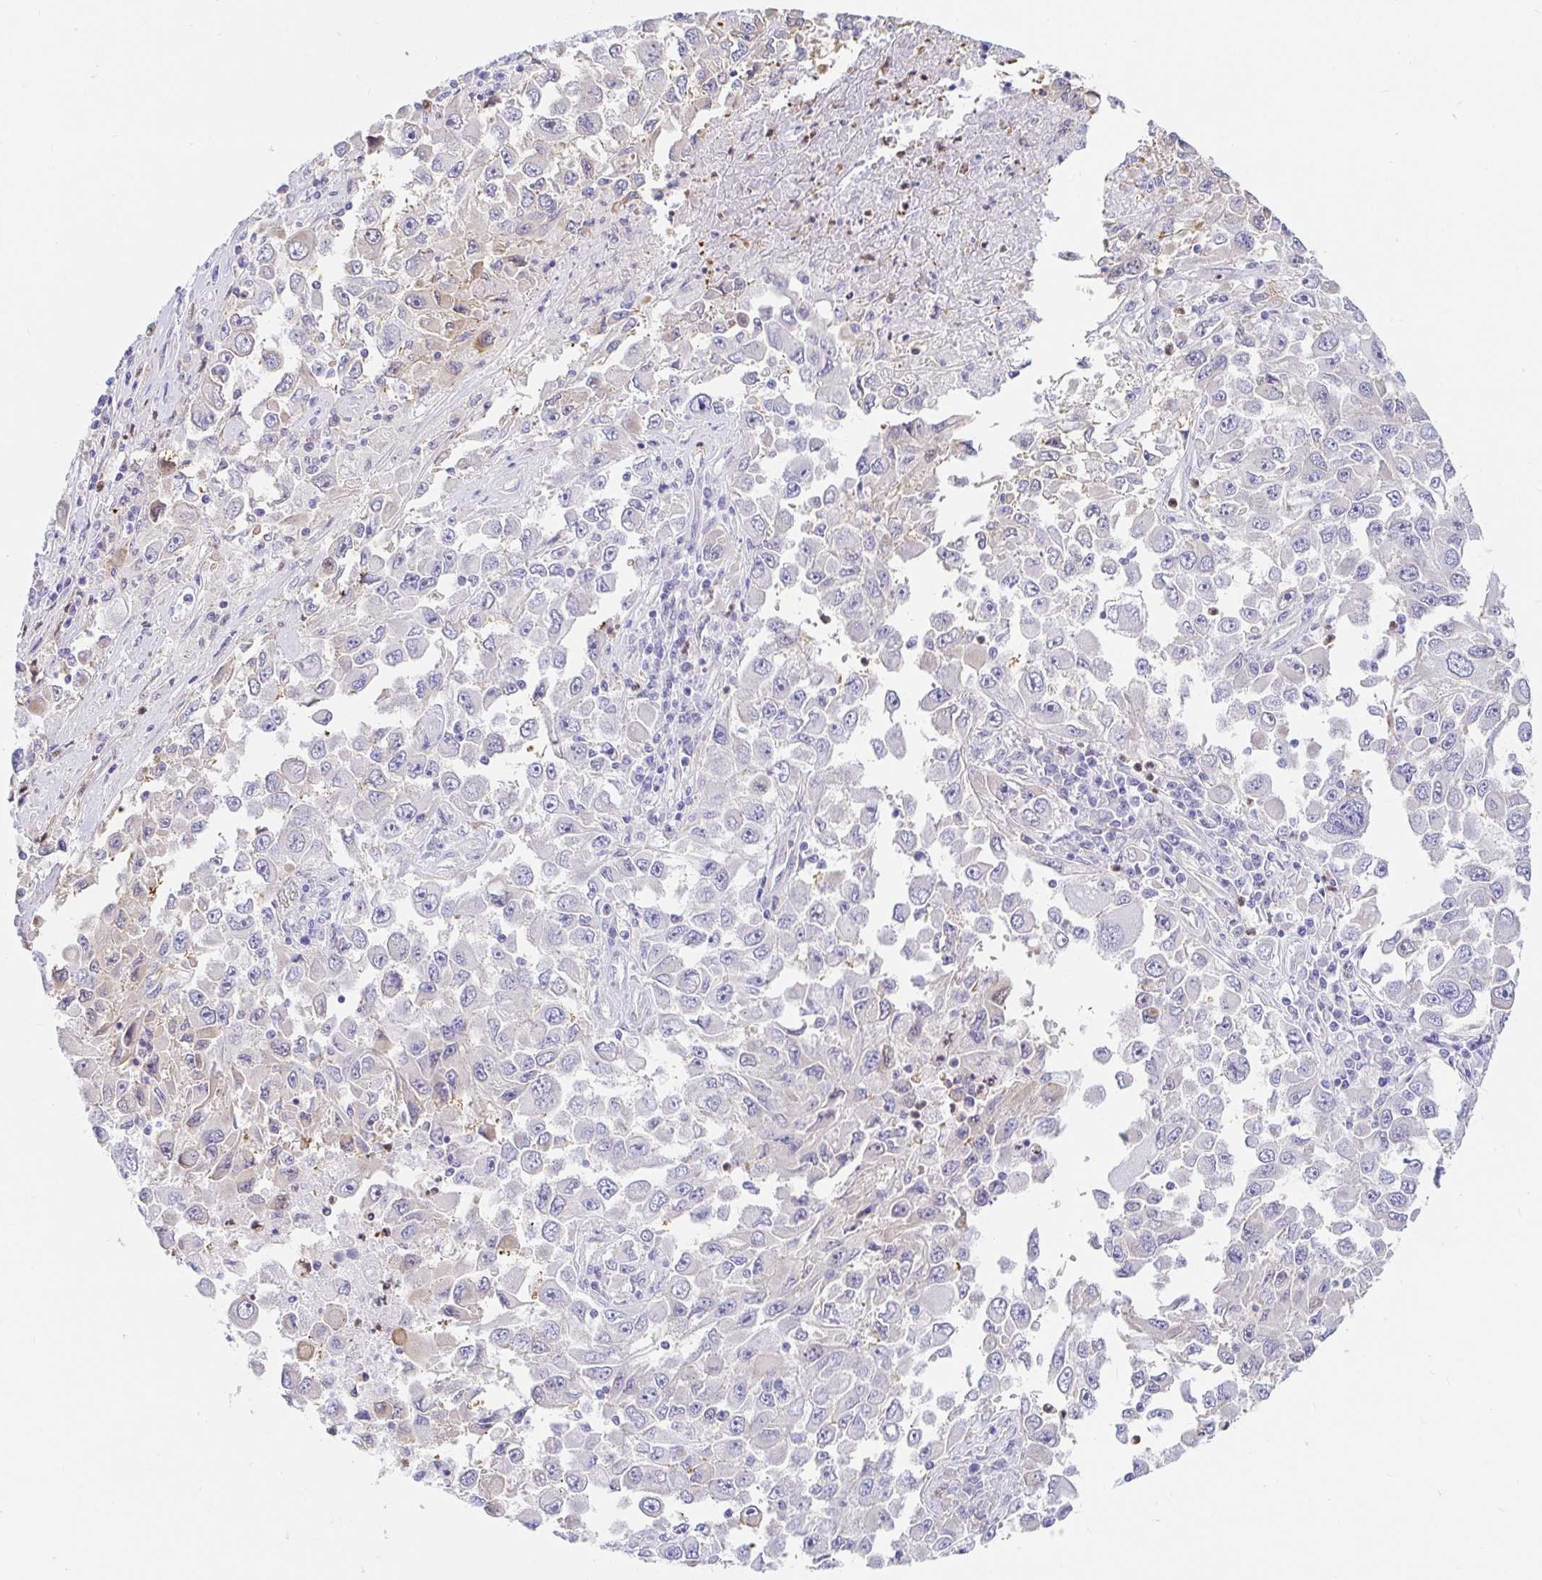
{"staining": {"intensity": "negative", "quantity": "none", "location": "none"}, "tissue": "melanoma", "cell_type": "Tumor cells", "image_type": "cancer", "snomed": [{"axis": "morphology", "description": "Malignant melanoma, Metastatic site"}, {"axis": "topography", "description": "Lymph node"}], "caption": "The micrograph shows no significant staining in tumor cells of melanoma.", "gene": "HINFP", "patient": {"sex": "female", "age": 67}}